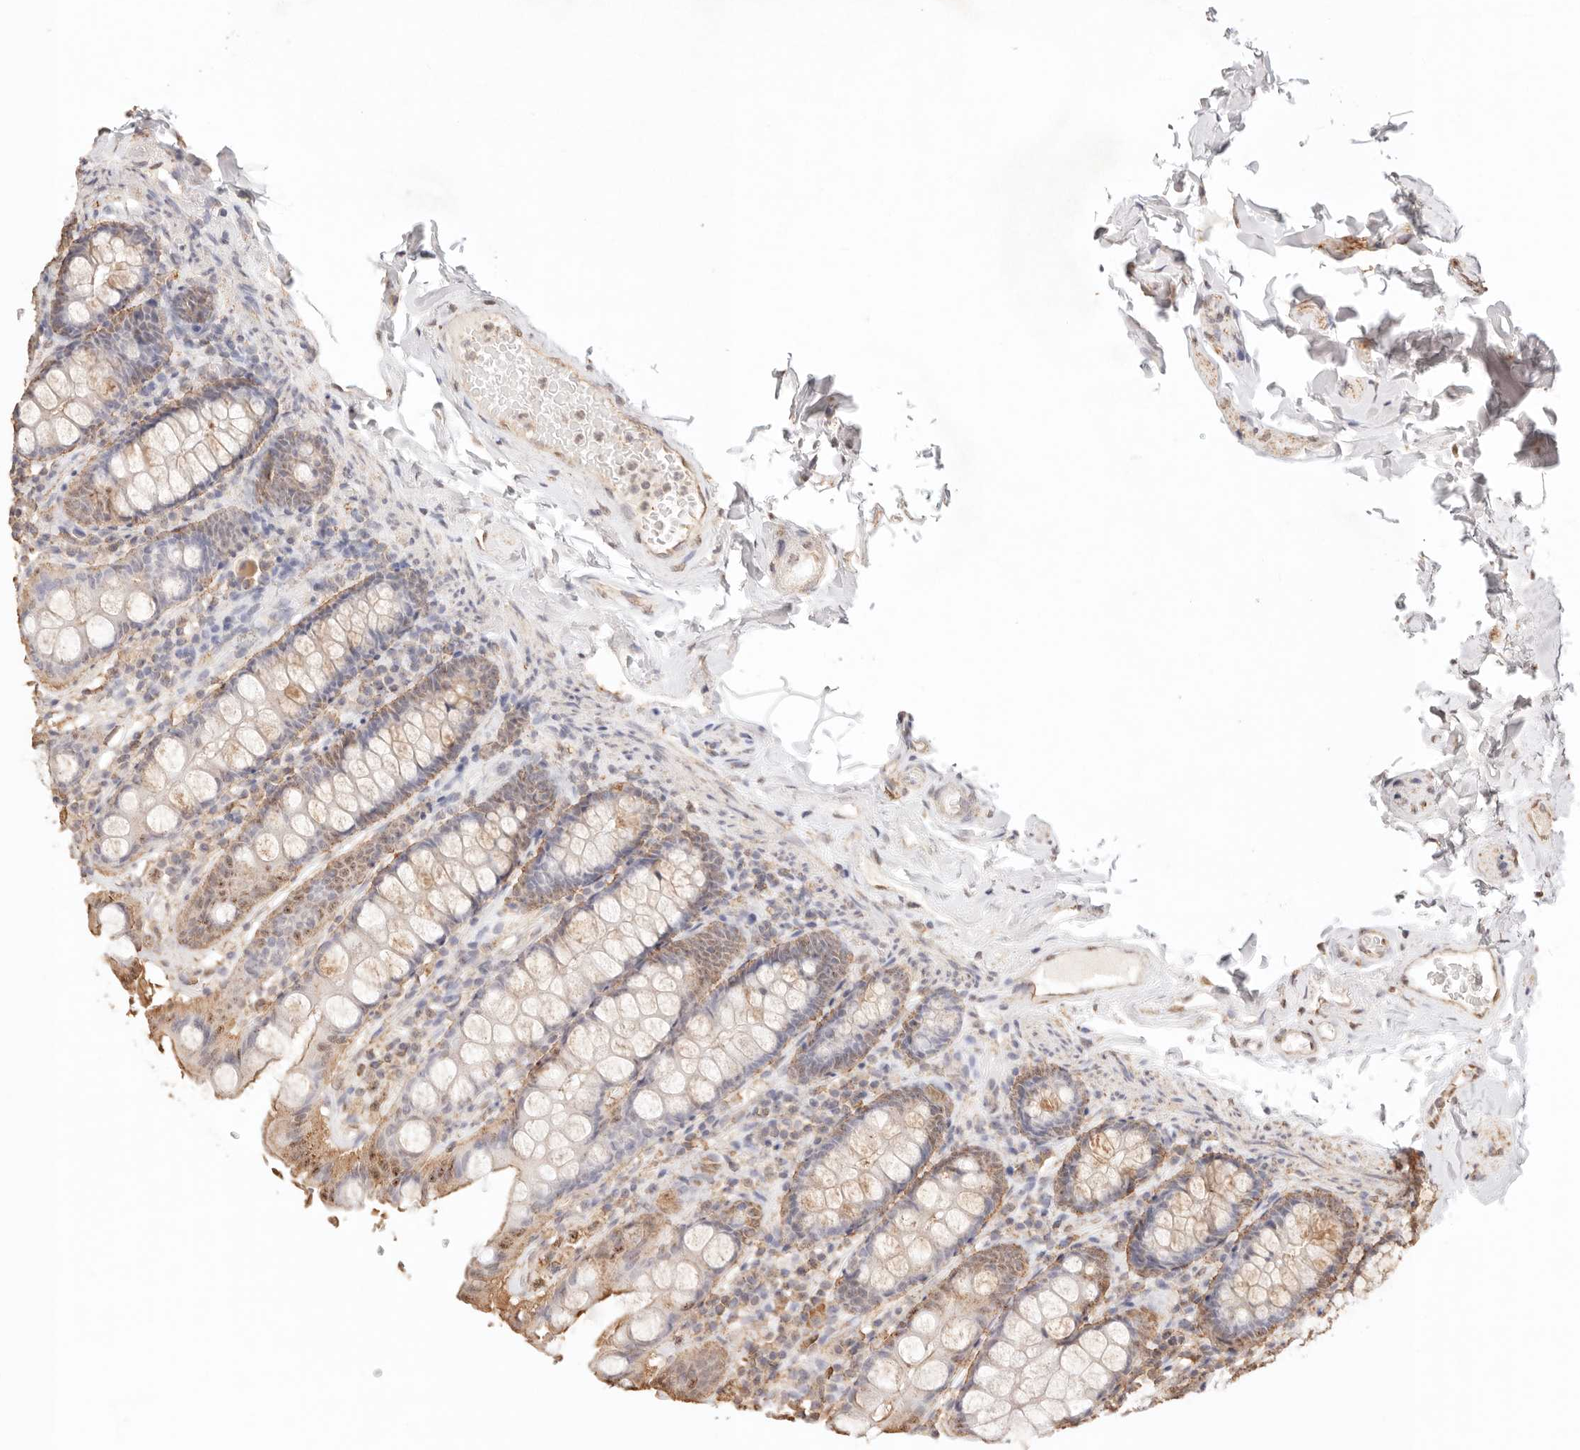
{"staining": {"intensity": "moderate", "quantity": ">75%", "location": "cytoplasmic/membranous,nuclear"}, "tissue": "colon", "cell_type": "Endothelial cells", "image_type": "normal", "snomed": [{"axis": "morphology", "description": "Normal tissue, NOS"}, {"axis": "topography", "description": "Colon"}, {"axis": "topography", "description": "Peripheral nerve tissue"}], "caption": "The micrograph displays a brown stain indicating the presence of a protein in the cytoplasmic/membranous,nuclear of endothelial cells in colon. (DAB = brown stain, brightfield microscopy at high magnification).", "gene": "IL1R2", "patient": {"sex": "female", "age": 61}}